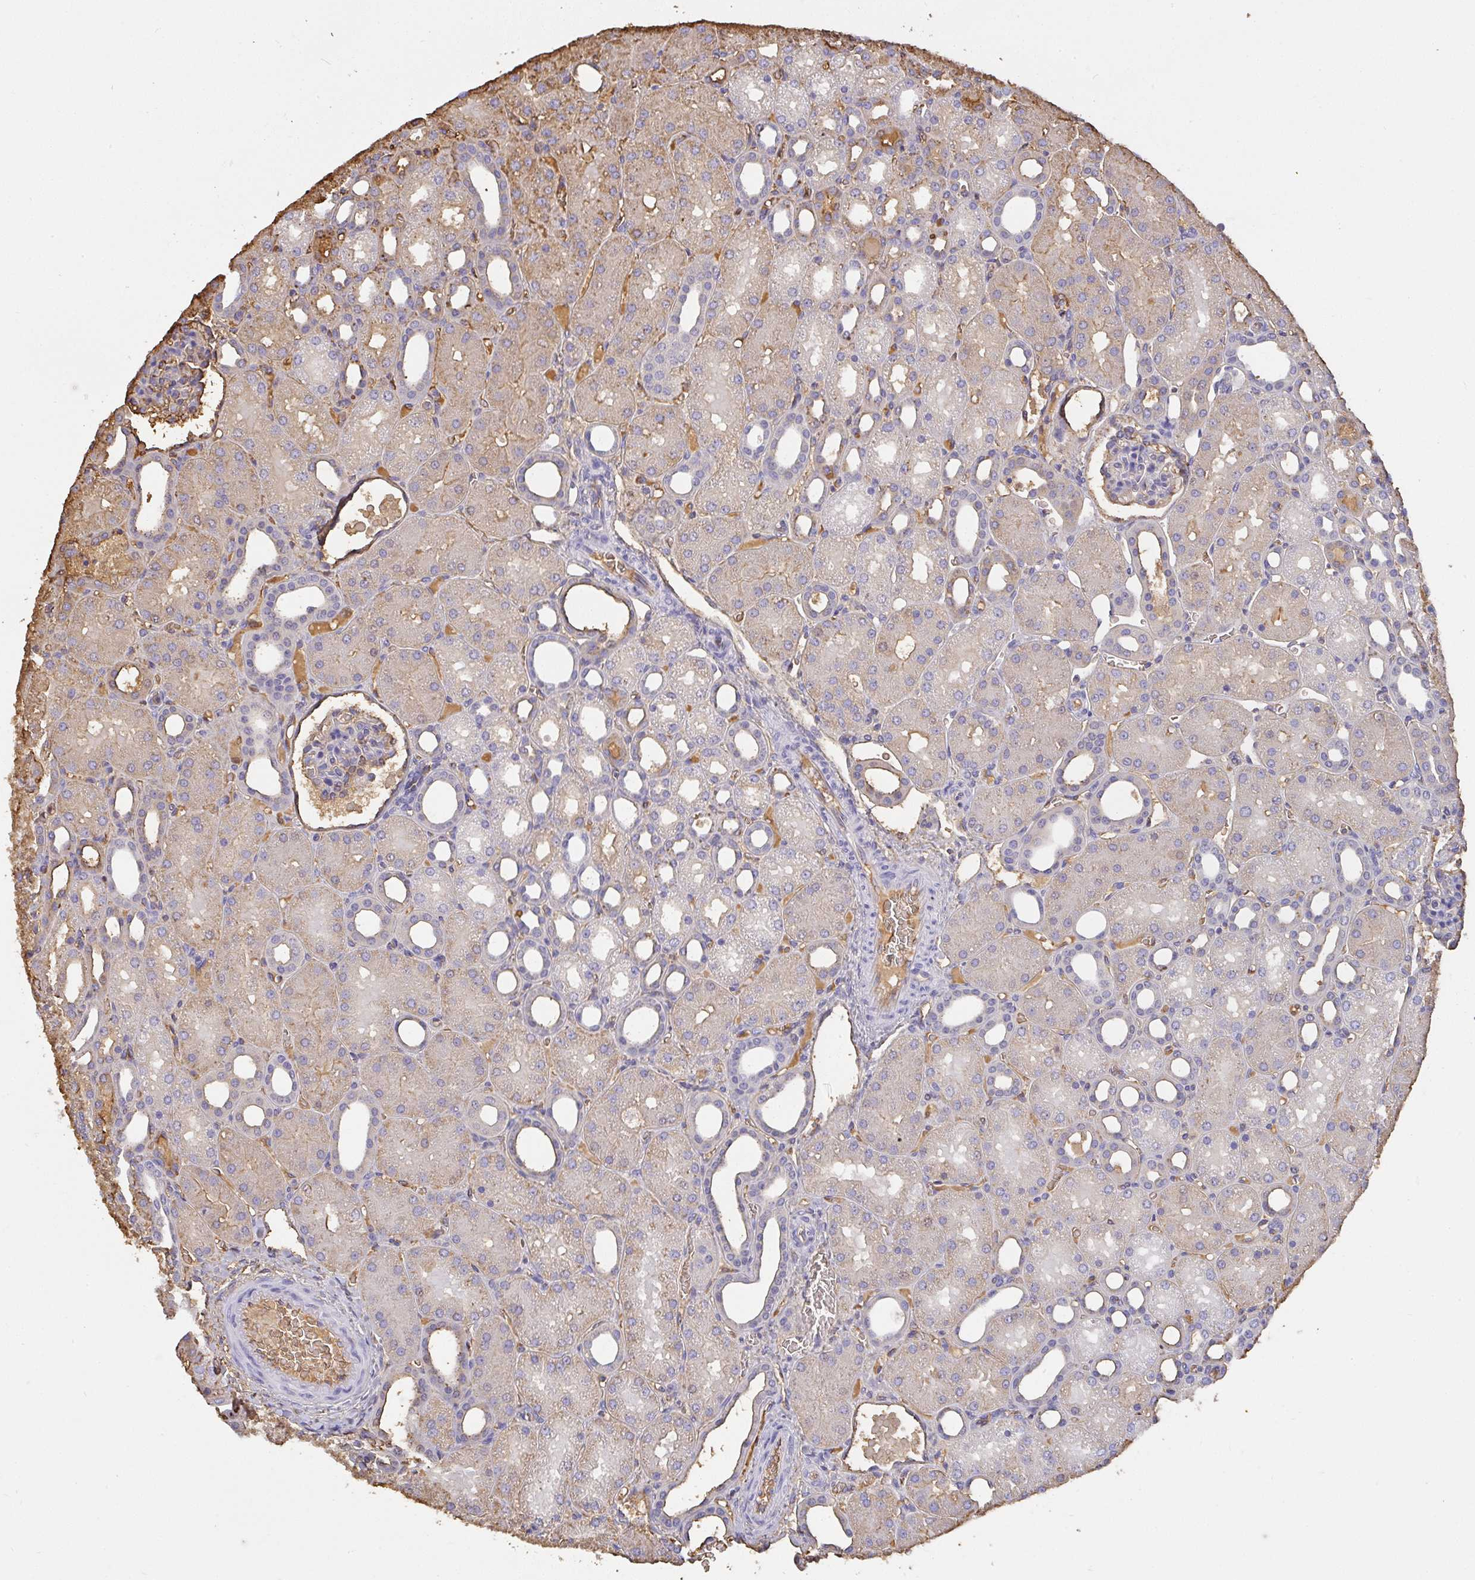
{"staining": {"intensity": "negative", "quantity": "none", "location": "none"}, "tissue": "kidney", "cell_type": "Cells in glomeruli", "image_type": "normal", "snomed": [{"axis": "morphology", "description": "Normal tissue, NOS"}, {"axis": "topography", "description": "Kidney"}], "caption": "An immunohistochemistry photomicrograph of unremarkable kidney is shown. There is no staining in cells in glomeruli of kidney.", "gene": "SMYD5", "patient": {"sex": "male", "age": 2}}